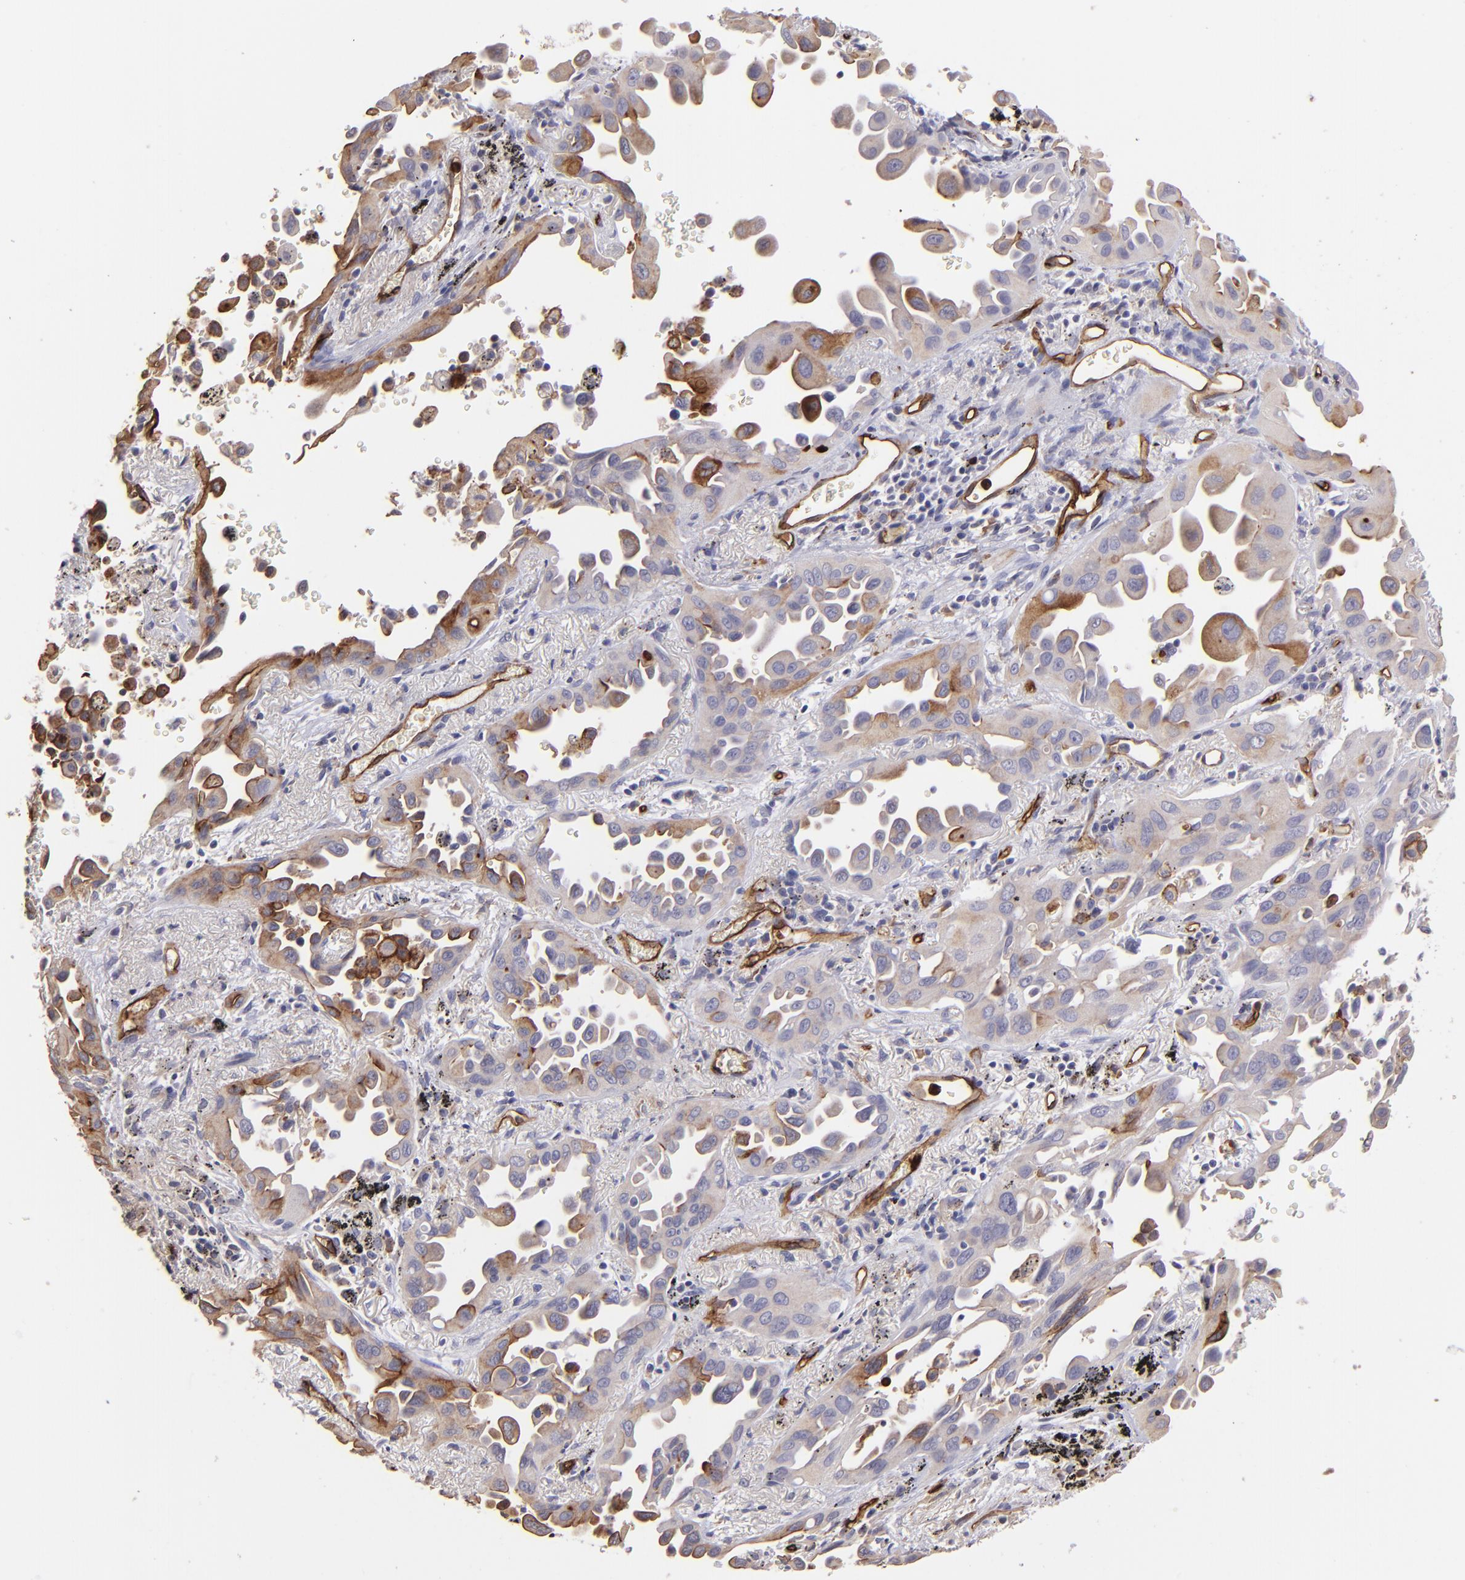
{"staining": {"intensity": "moderate", "quantity": ">75%", "location": "cytoplasmic/membranous"}, "tissue": "lung cancer", "cell_type": "Tumor cells", "image_type": "cancer", "snomed": [{"axis": "morphology", "description": "Adenocarcinoma, NOS"}, {"axis": "topography", "description": "Lung"}], "caption": "DAB (3,3'-diaminobenzidine) immunohistochemical staining of human adenocarcinoma (lung) displays moderate cytoplasmic/membranous protein positivity in about >75% of tumor cells. (DAB (3,3'-diaminobenzidine) = brown stain, brightfield microscopy at high magnification).", "gene": "DYSF", "patient": {"sex": "male", "age": 68}}